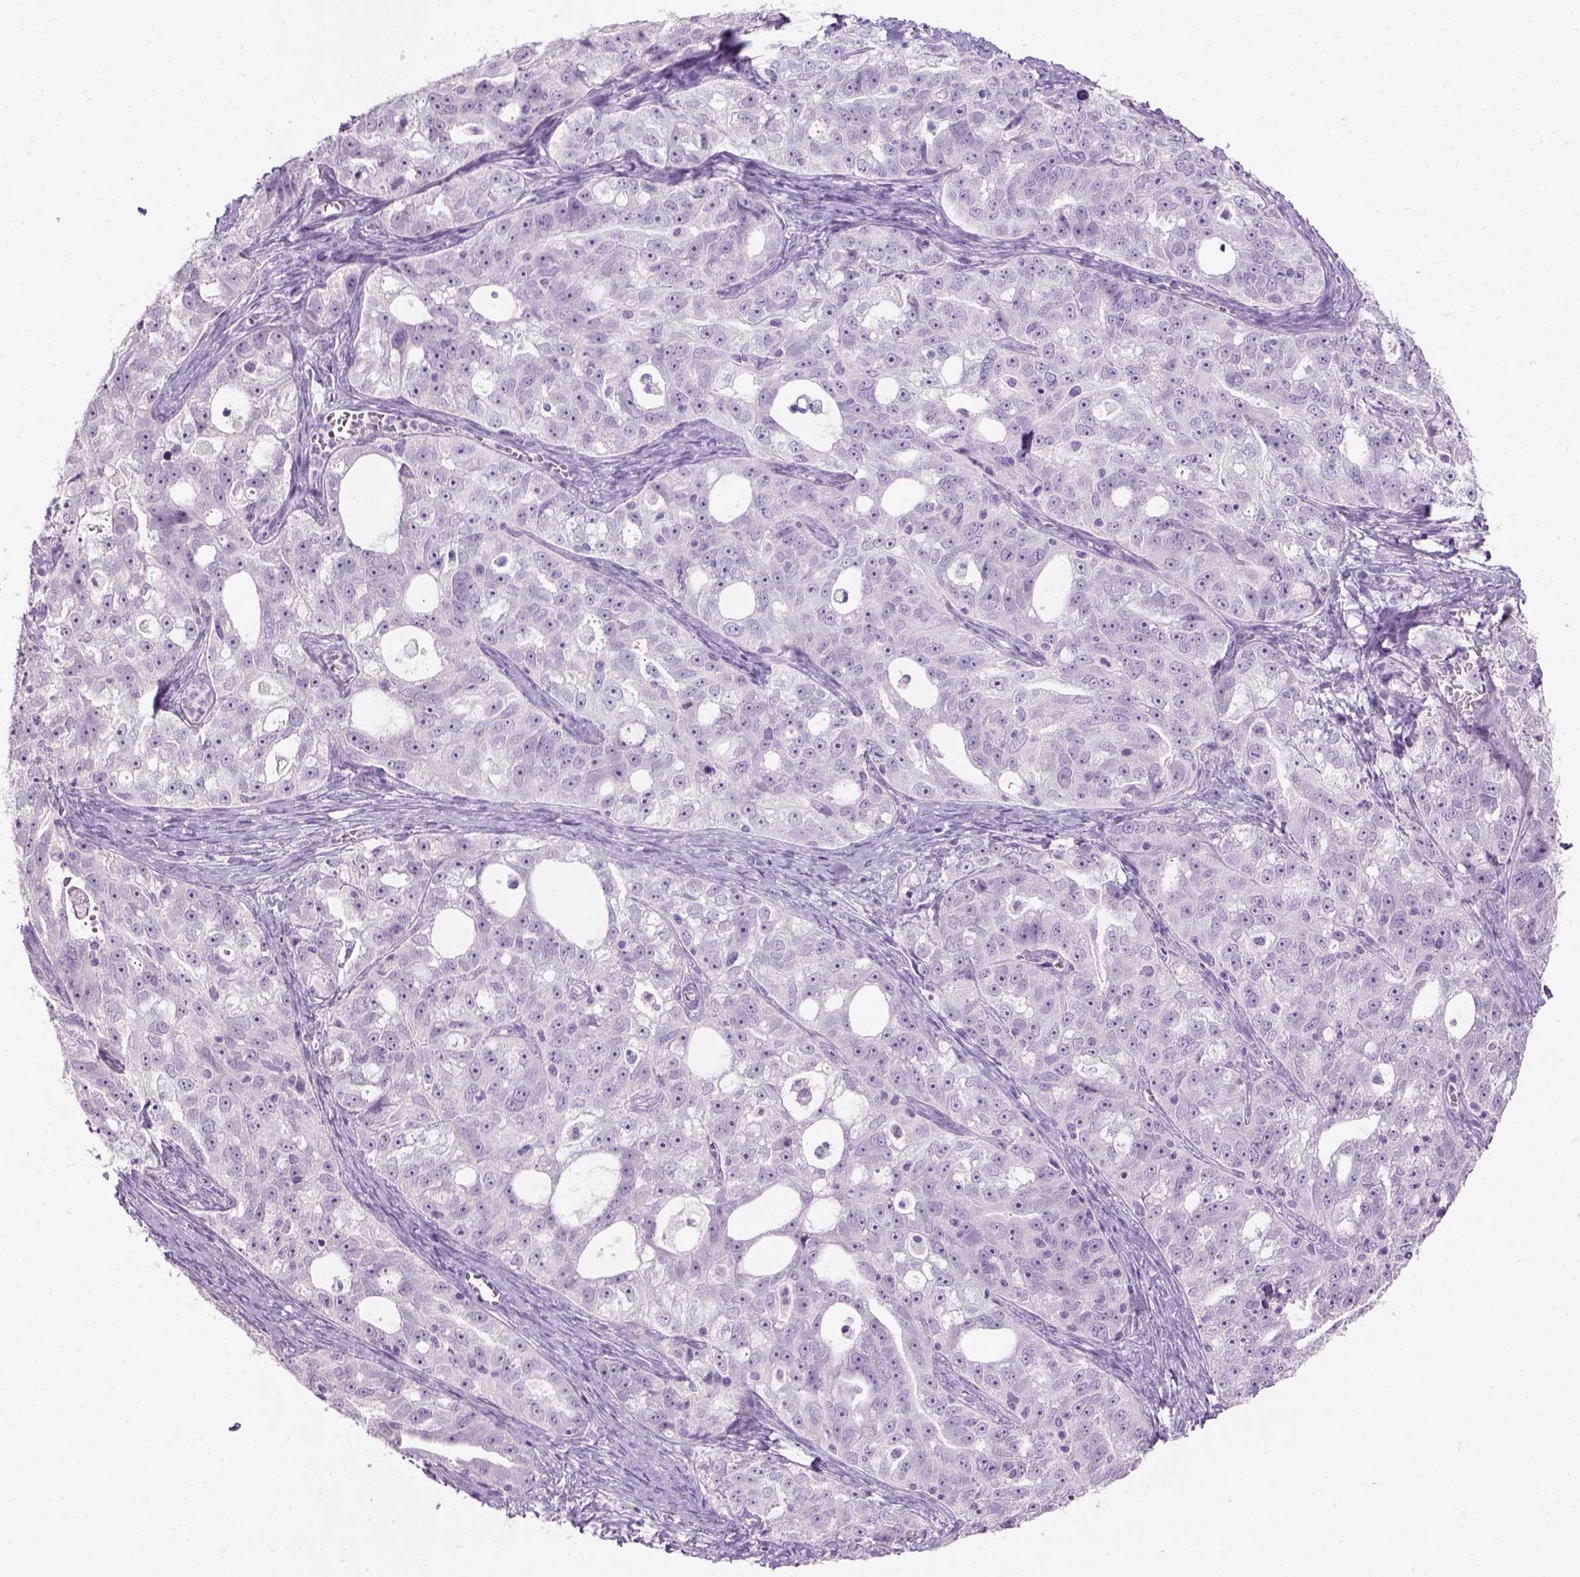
{"staining": {"intensity": "negative", "quantity": "none", "location": "none"}, "tissue": "ovarian cancer", "cell_type": "Tumor cells", "image_type": "cancer", "snomed": [{"axis": "morphology", "description": "Cystadenocarcinoma, serous, NOS"}, {"axis": "topography", "description": "Ovary"}], "caption": "Immunohistochemistry histopathology image of serous cystadenocarcinoma (ovarian) stained for a protein (brown), which displays no positivity in tumor cells.", "gene": "GABRB2", "patient": {"sex": "female", "age": 51}}